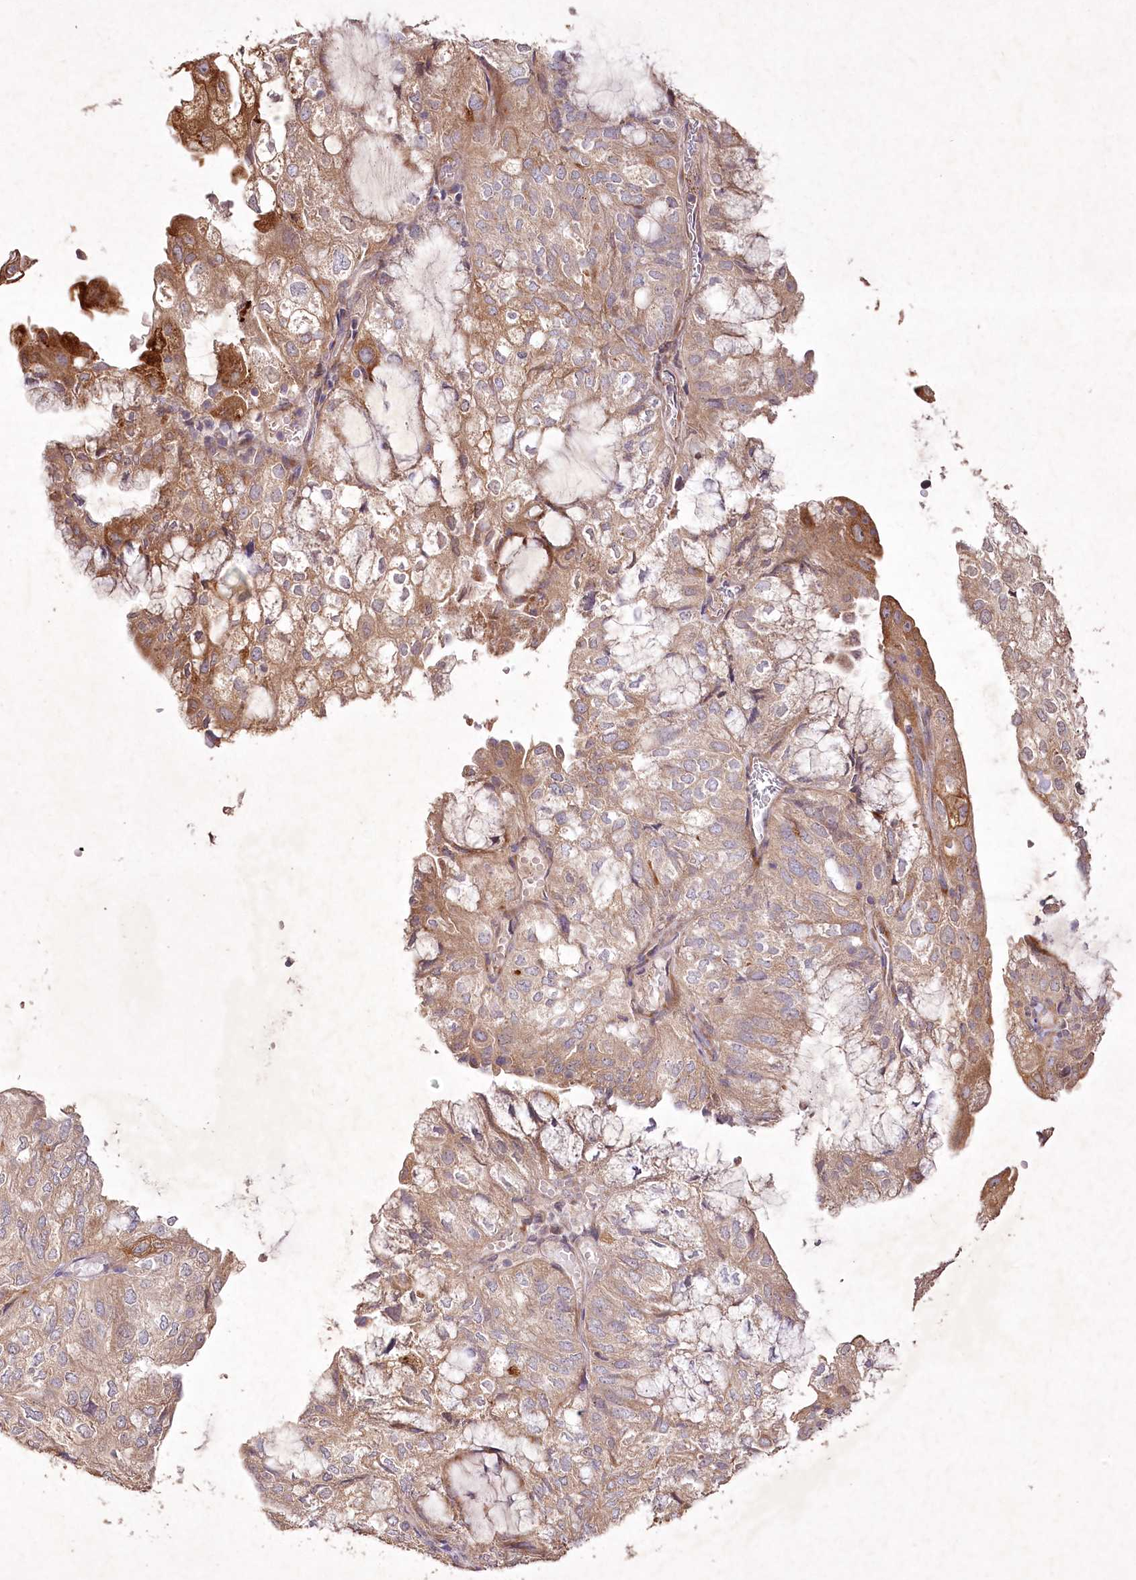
{"staining": {"intensity": "moderate", "quantity": ">75%", "location": "cytoplasmic/membranous"}, "tissue": "endometrial cancer", "cell_type": "Tumor cells", "image_type": "cancer", "snomed": [{"axis": "morphology", "description": "Adenocarcinoma, NOS"}, {"axis": "topography", "description": "Endometrium"}], "caption": "Protein staining shows moderate cytoplasmic/membranous staining in about >75% of tumor cells in endometrial cancer (adenocarcinoma).", "gene": "IRAK1BP1", "patient": {"sex": "female", "age": 81}}